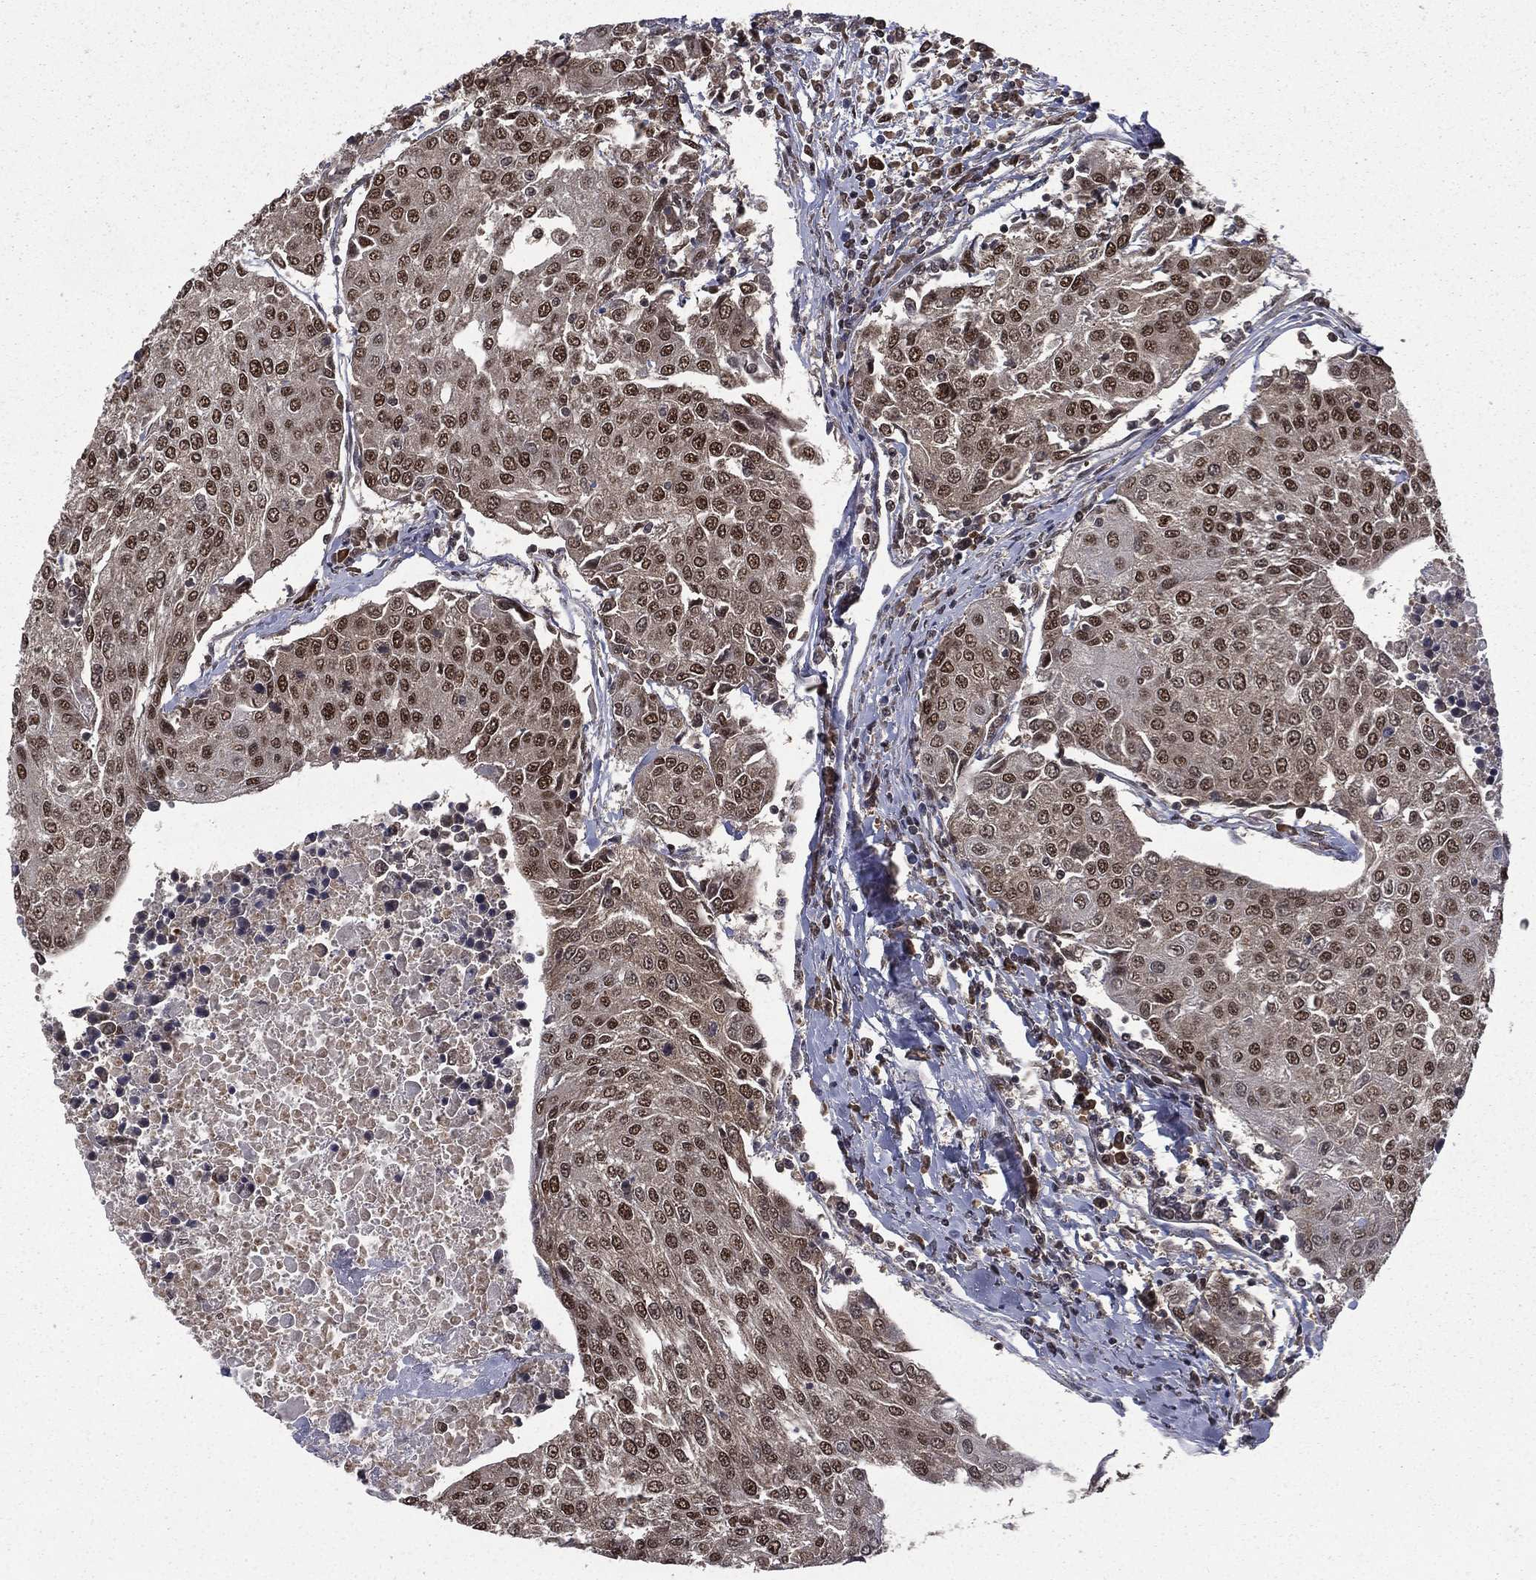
{"staining": {"intensity": "moderate", "quantity": ">75%", "location": "nuclear"}, "tissue": "urothelial cancer", "cell_type": "Tumor cells", "image_type": "cancer", "snomed": [{"axis": "morphology", "description": "Urothelial carcinoma, High grade"}, {"axis": "topography", "description": "Urinary bladder"}], "caption": "Moderate nuclear staining for a protein is present in approximately >75% of tumor cells of high-grade urothelial carcinoma using immunohistochemistry (IHC).", "gene": "JMJD6", "patient": {"sex": "female", "age": 85}}